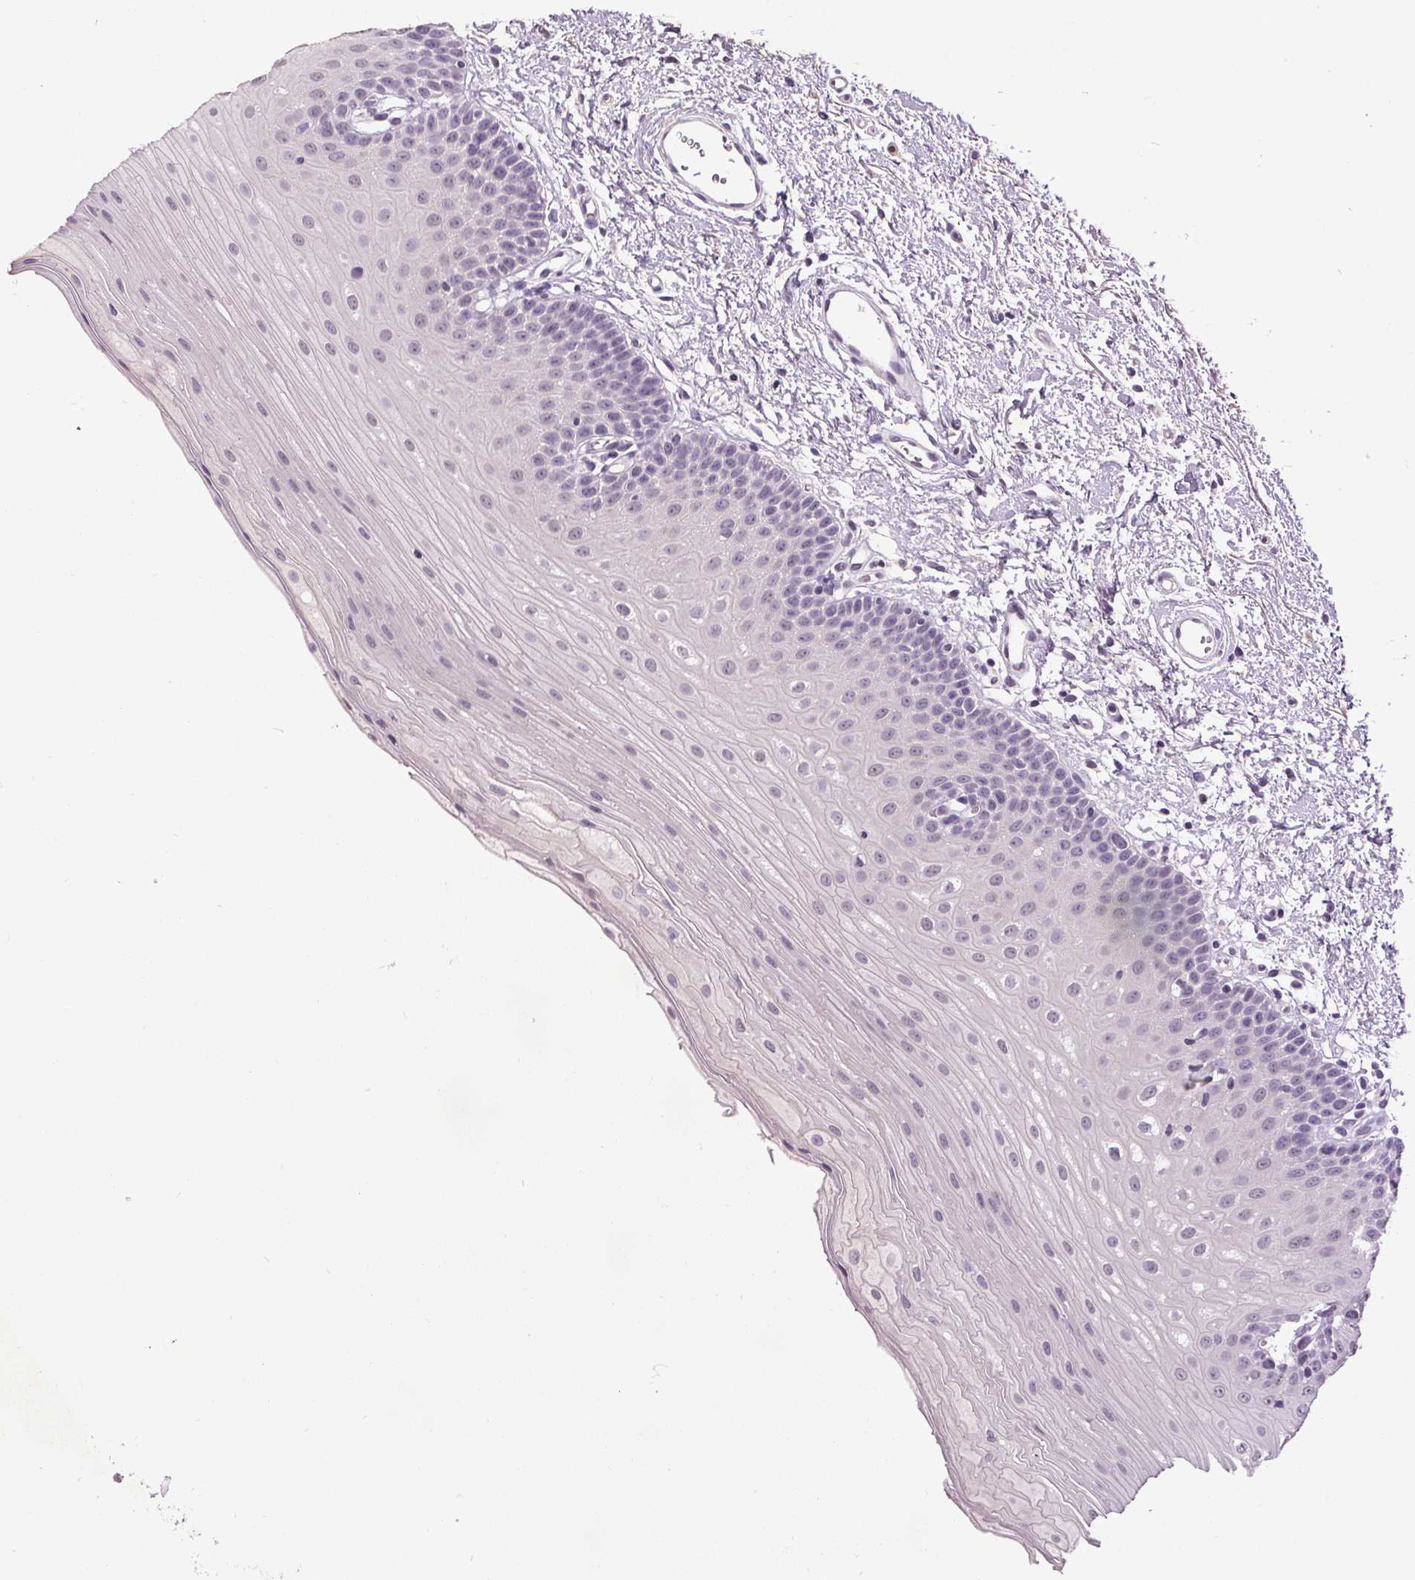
{"staining": {"intensity": "negative", "quantity": "none", "location": "none"}, "tissue": "oral mucosa", "cell_type": "Squamous epithelial cells", "image_type": "normal", "snomed": [{"axis": "morphology", "description": "Normal tissue, NOS"}, {"axis": "morphology", "description": "Adenocarcinoma, NOS"}, {"axis": "topography", "description": "Oral tissue"}, {"axis": "topography", "description": "Head-Neck"}], "caption": "Protein analysis of benign oral mucosa displays no significant staining in squamous epithelial cells. (DAB (3,3'-diaminobenzidine) immunohistochemistry (IHC) with hematoxylin counter stain).", "gene": "SLC2A9", "patient": {"sex": "female", "age": 57}}